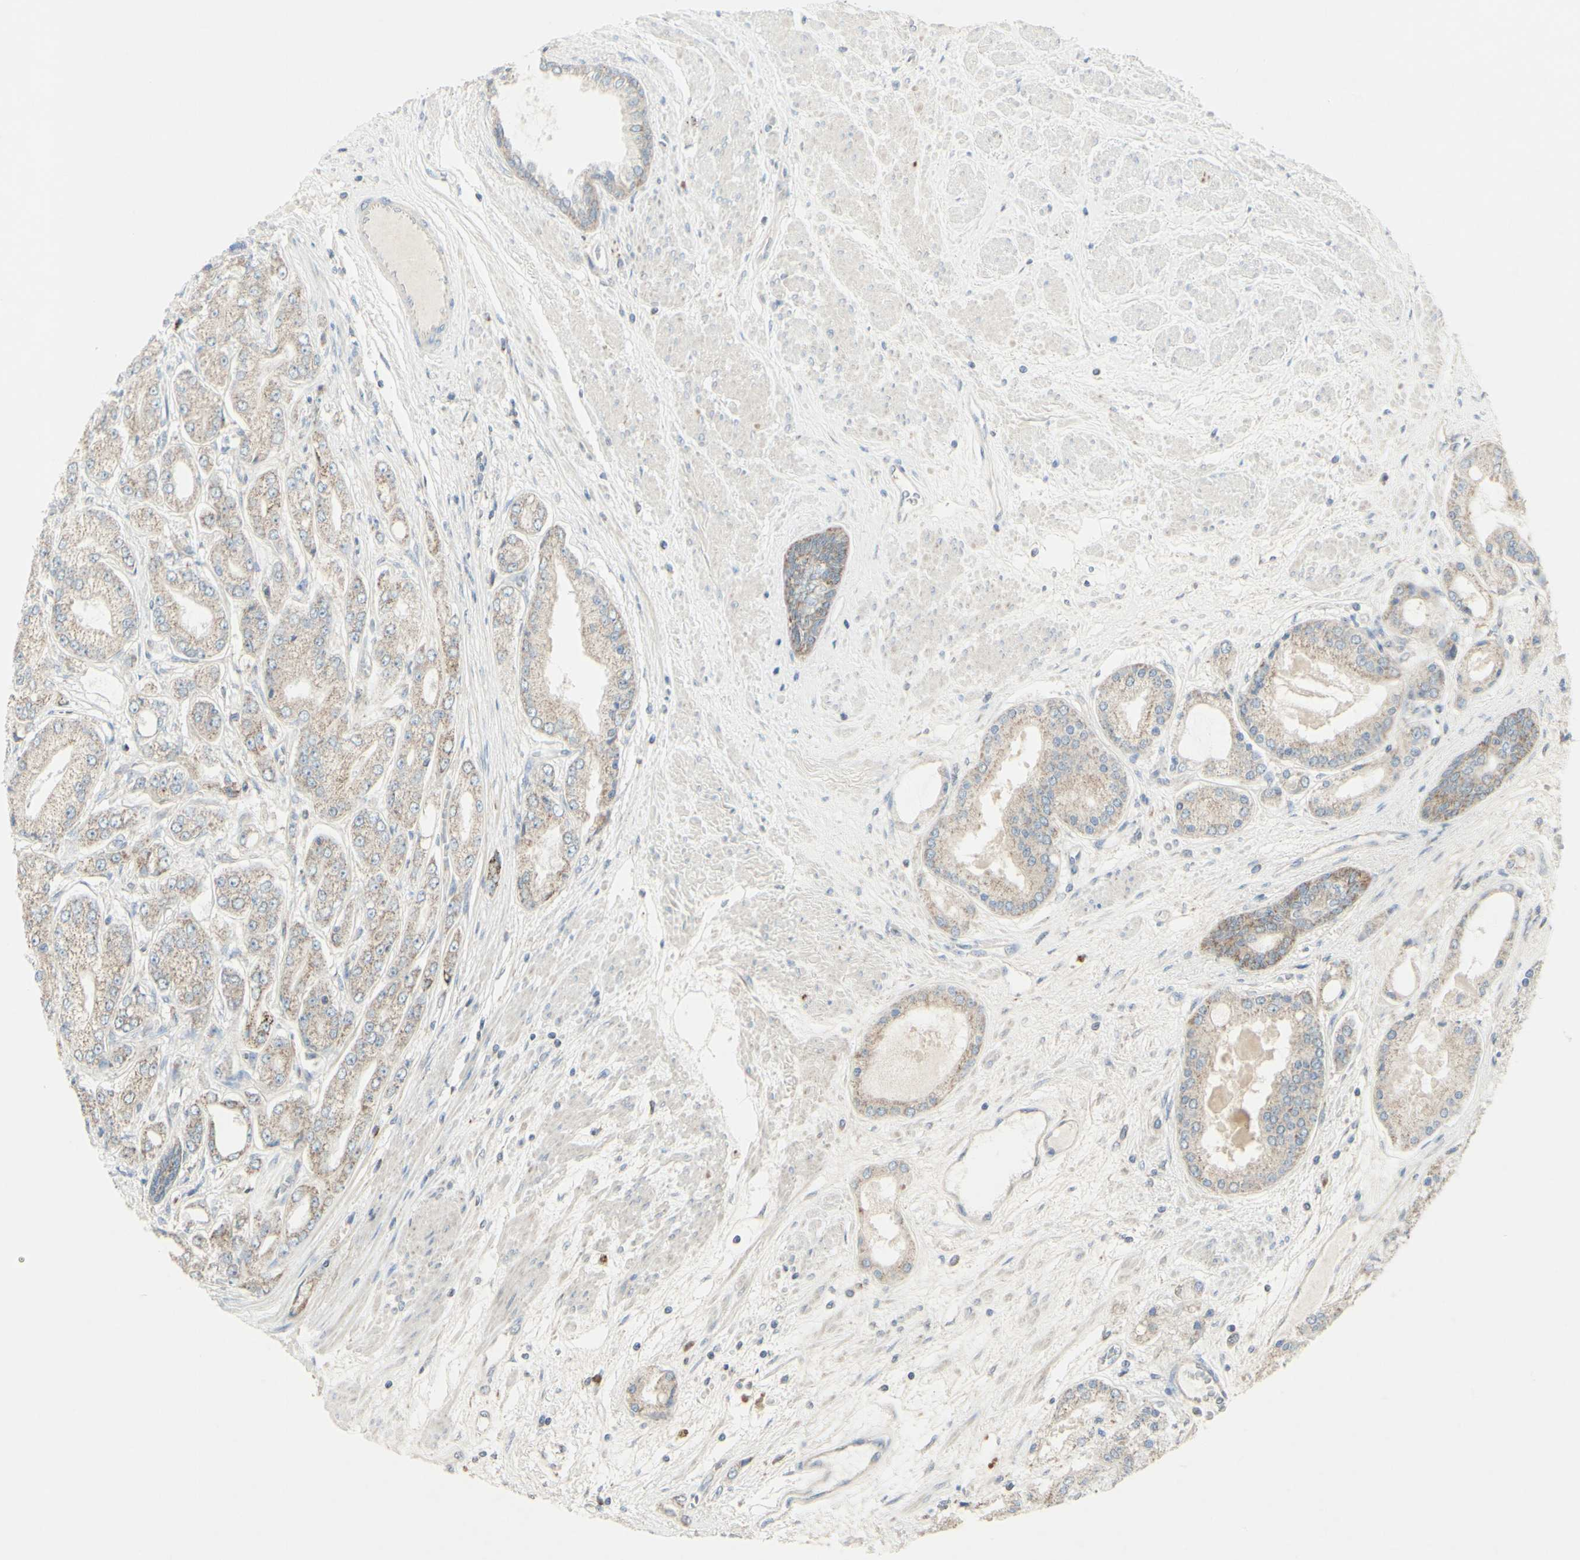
{"staining": {"intensity": "weak", "quantity": "25%-75%", "location": "cytoplasmic/membranous"}, "tissue": "prostate cancer", "cell_type": "Tumor cells", "image_type": "cancer", "snomed": [{"axis": "morphology", "description": "Adenocarcinoma, High grade"}, {"axis": "topography", "description": "Prostate"}], "caption": "A high-resolution micrograph shows immunohistochemistry (IHC) staining of prostate adenocarcinoma (high-grade), which shows weak cytoplasmic/membranous expression in approximately 25%-75% of tumor cells.", "gene": "CNTNAP1", "patient": {"sex": "male", "age": 59}}